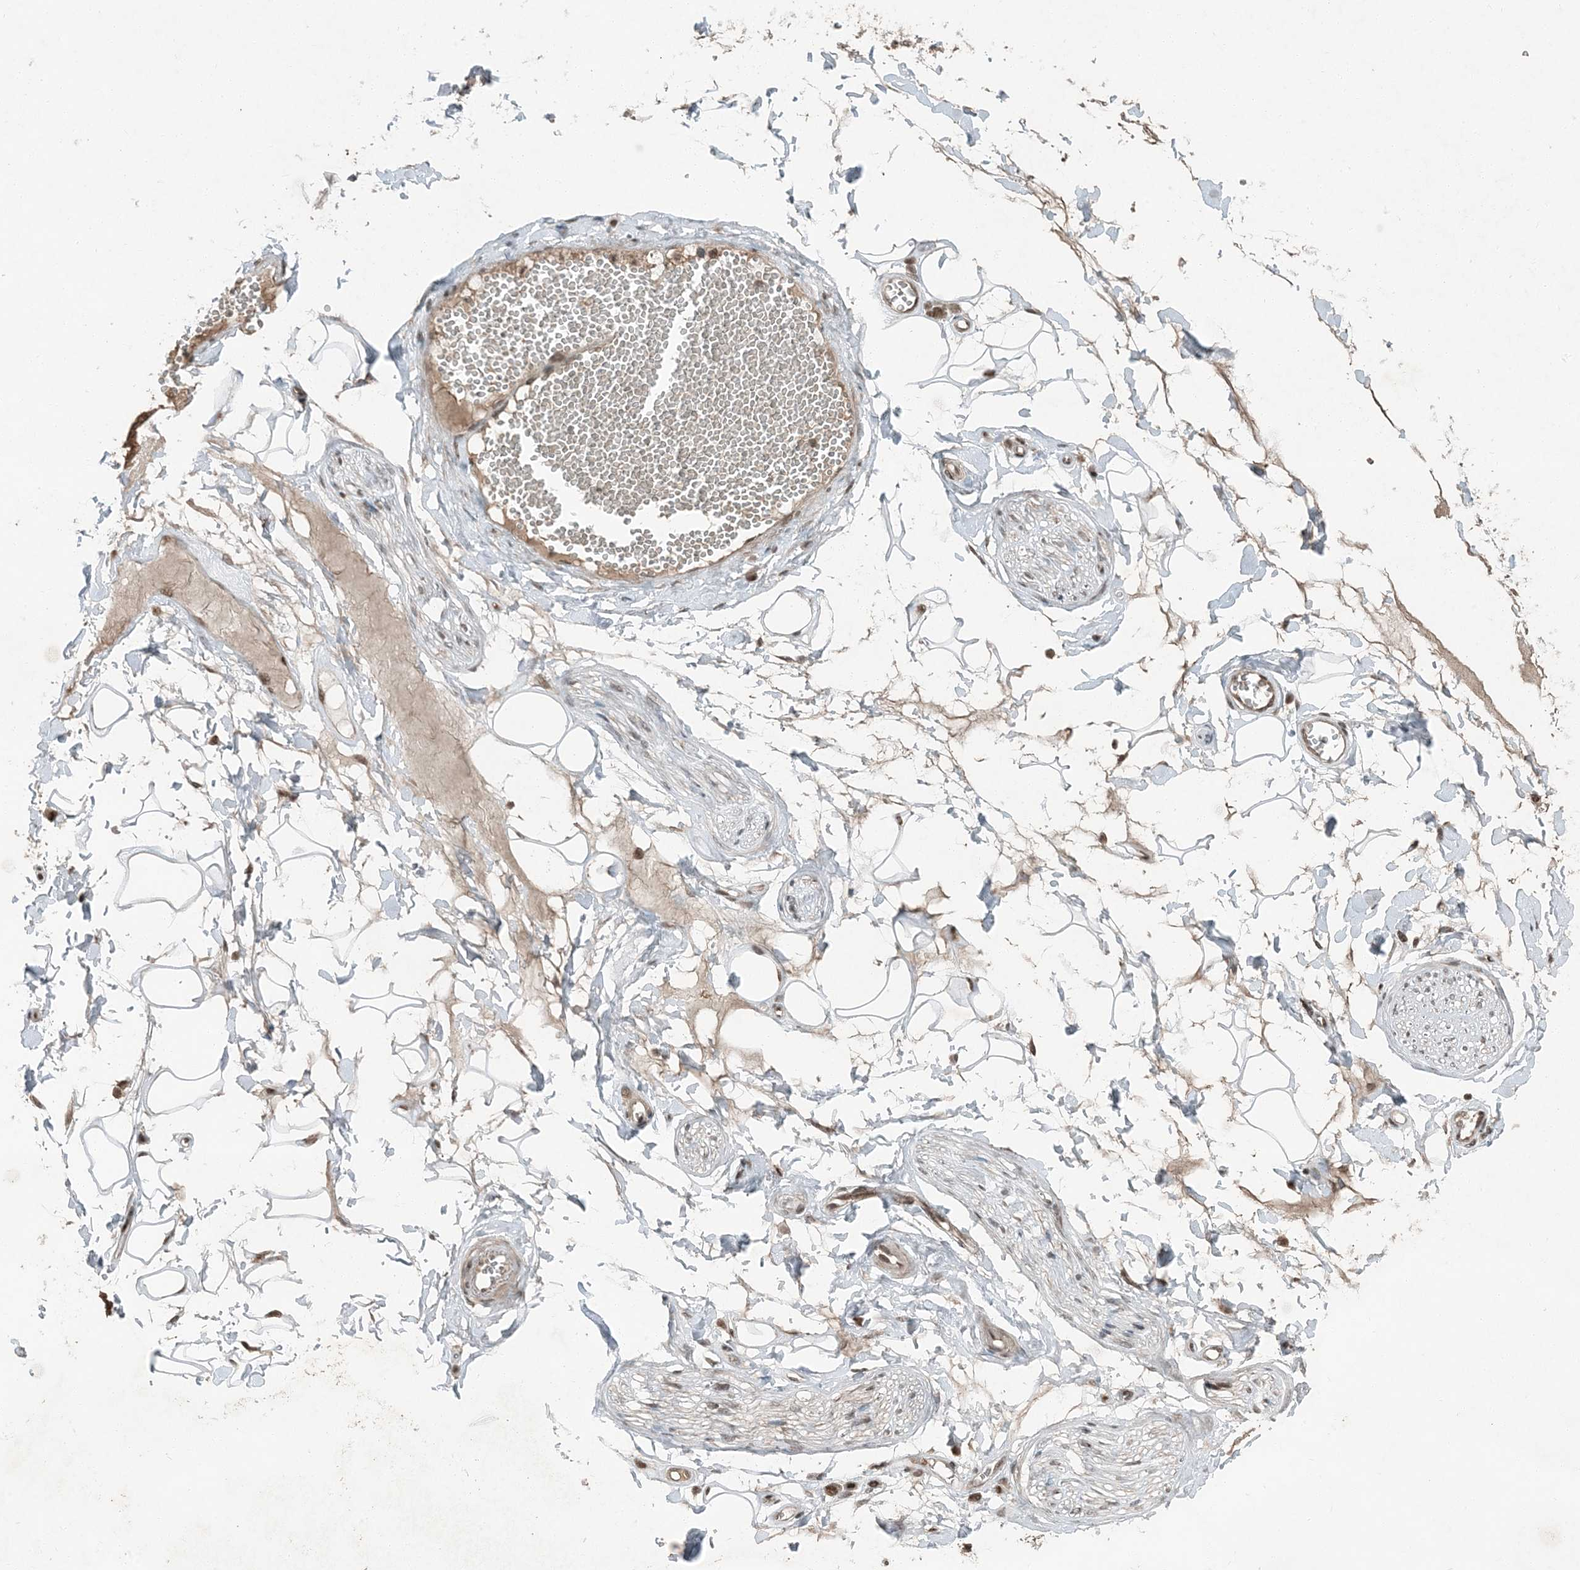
{"staining": {"intensity": "moderate", "quantity": ">75%", "location": "nuclear"}, "tissue": "adipose tissue", "cell_type": "Adipocytes", "image_type": "normal", "snomed": [{"axis": "morphology", "description": "Normal tissue, NOS"}, {"axis": "morphology", "description": "Inflammation, NOS"}, {"axis": "topography", "description": "Salivary gland"}, {"axis": "topography", "description": "Peripheral nerve tissue"}], "caption": "Normal adipose tissue displays moderate nuclear staining in about >75% of adipocytes, visualized by immunohistochemistry. Nuclei are stained in blue.", "gene": "TRAPPC12", "patient": {"sex": "female", "age": 75}}